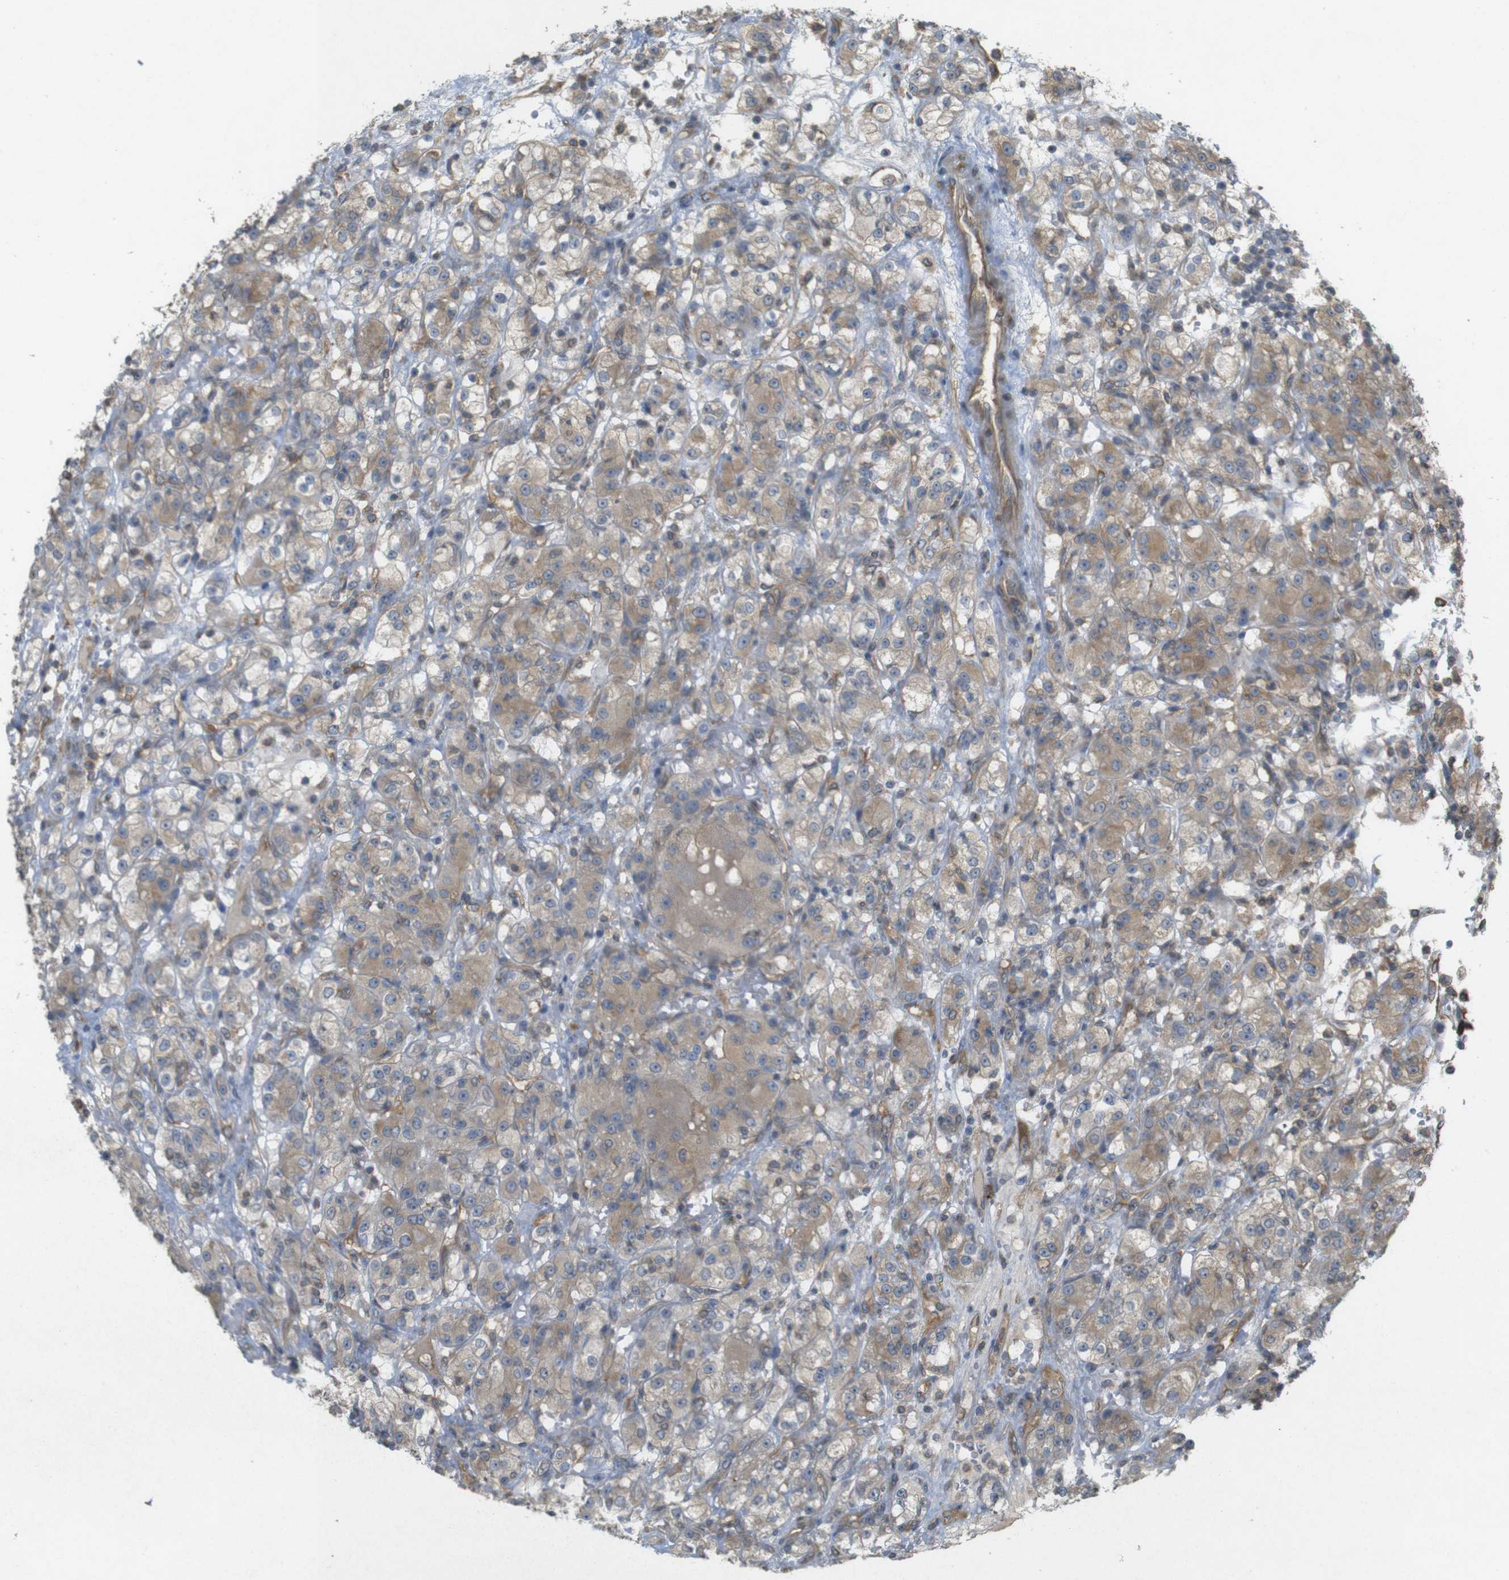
{"staining": {"intensity": "moderate", "quantity": ">75%", "location": "cytoplasmic/membranous"}, "tissue": "renal cancer", "cell_type": "Tumor cells", "image_type": "cancer", "snomed": [{"axis": "morphology", "description": "Normal tissue, NOS"}, {"axis": "morphology", "description": "Adenocarcinoma, NOS"}, {"axis": "topography", "description": "Kidney"}], "caption": "Immunohistochemistry image of adenocarcinoma (renal) stained for a protein (brown), which demonstrates medium levels of moderate cytoplasmic/membranous staining in approximately >75% of tumor cells.", "gene": "KIF5B", "patient": {"sex": "male", "age": 61}}